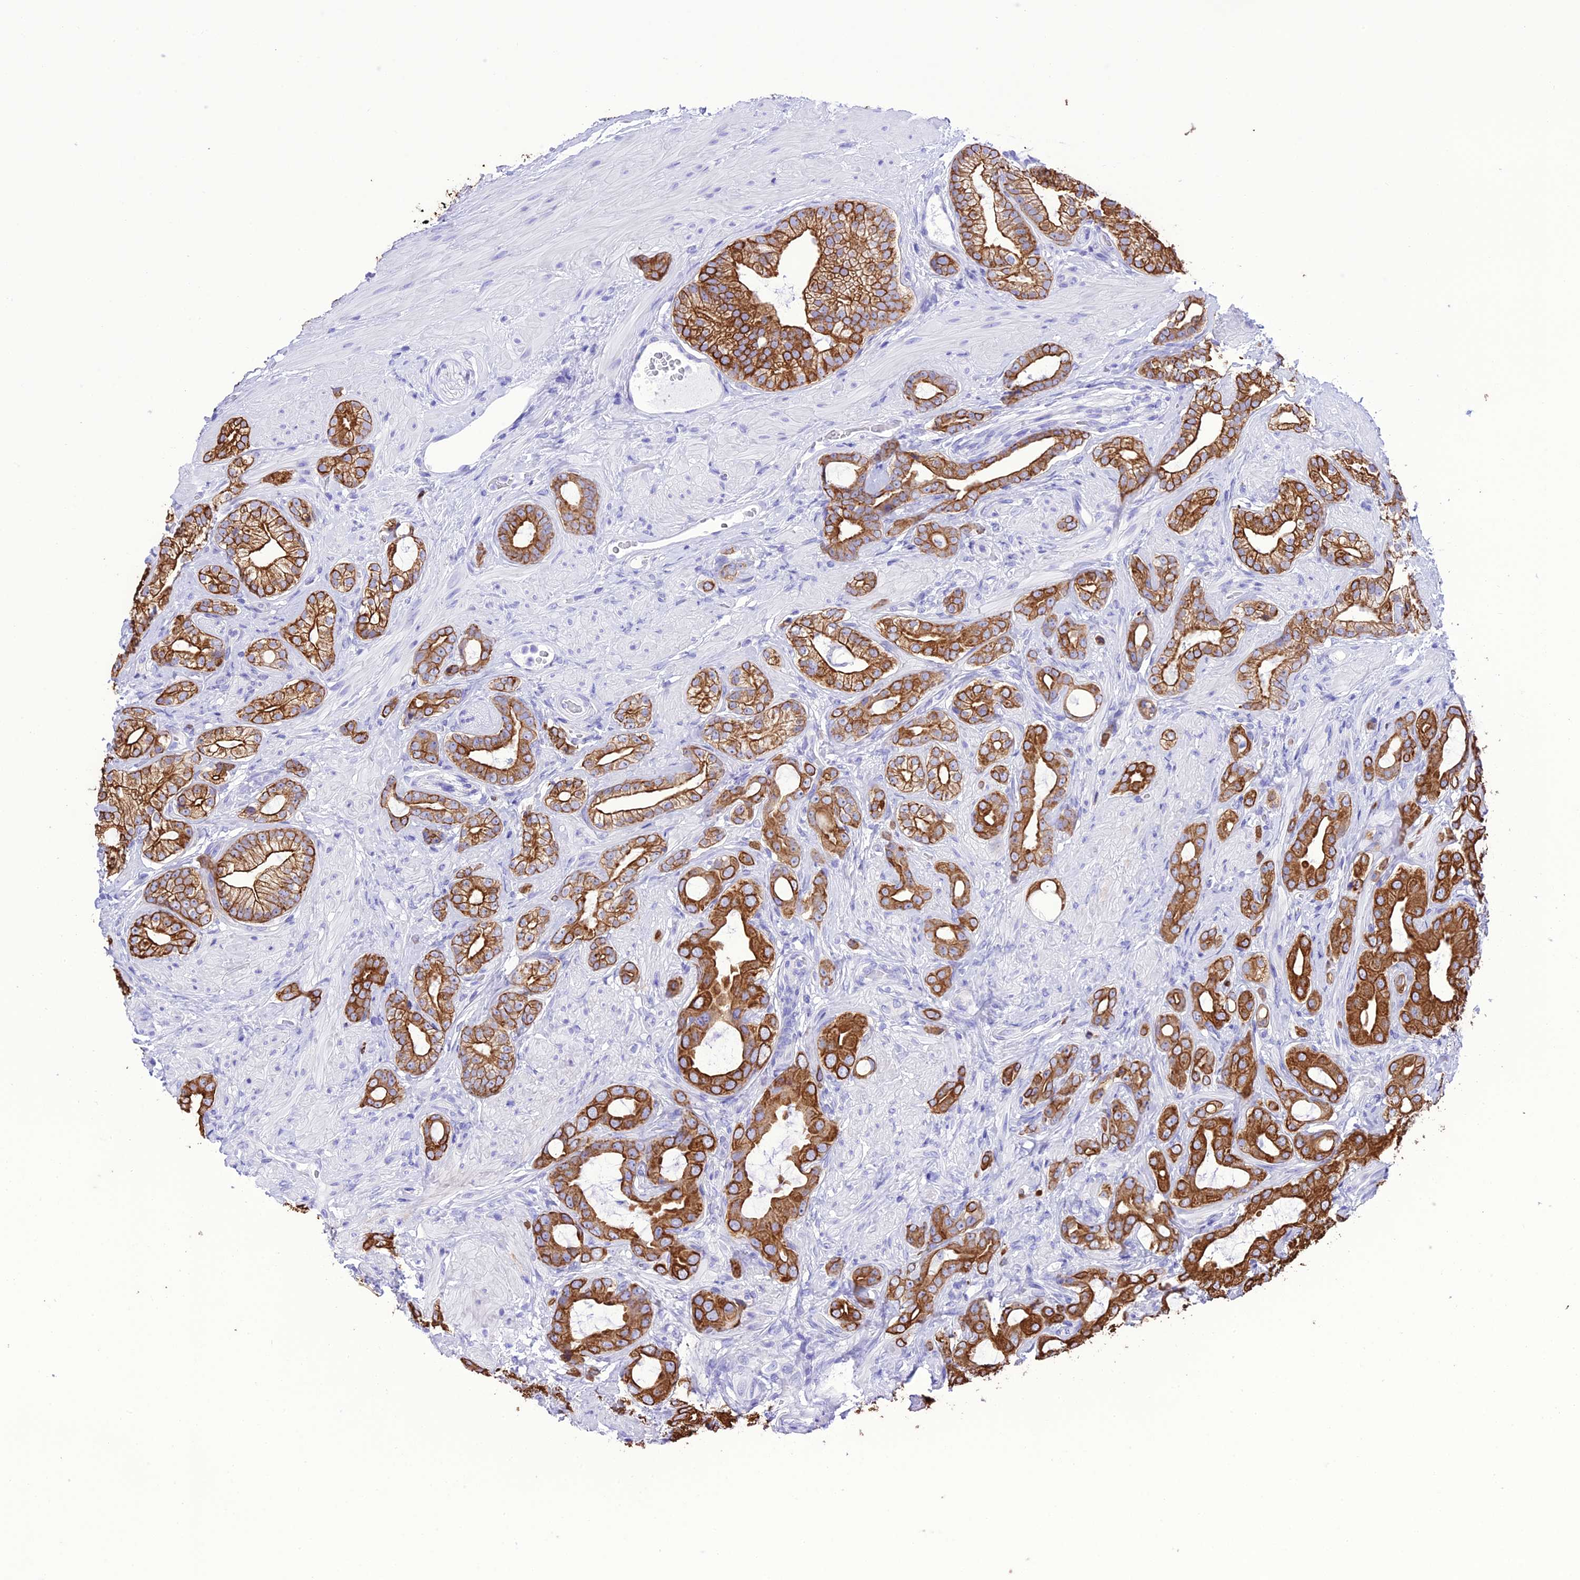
{"staining": {"intensity": "strong", "quantity": ">75%", "location": "cytoplasmic/membranous"}, "tissue": "prostate cancer", "cell_type": "Tumor cells", "image_type": "cancer", "snomed": [{"axis": "morphology", "description": "Adenocarcinoma, Low grade"}, {"axis": "topography", "description": "Prostate"}], "caption": "The photomicrograph reveals staining of prostate cancer, revealing strong cytoplasmic/membranous protein expression (brown color) within tumor cells. Using DAB (brown) and hematoxylin (blue) stains, captured at high magnification using brightfield microscopy.", "gene": "VPS52", "patient": {"sex": "male", "age": 57}}